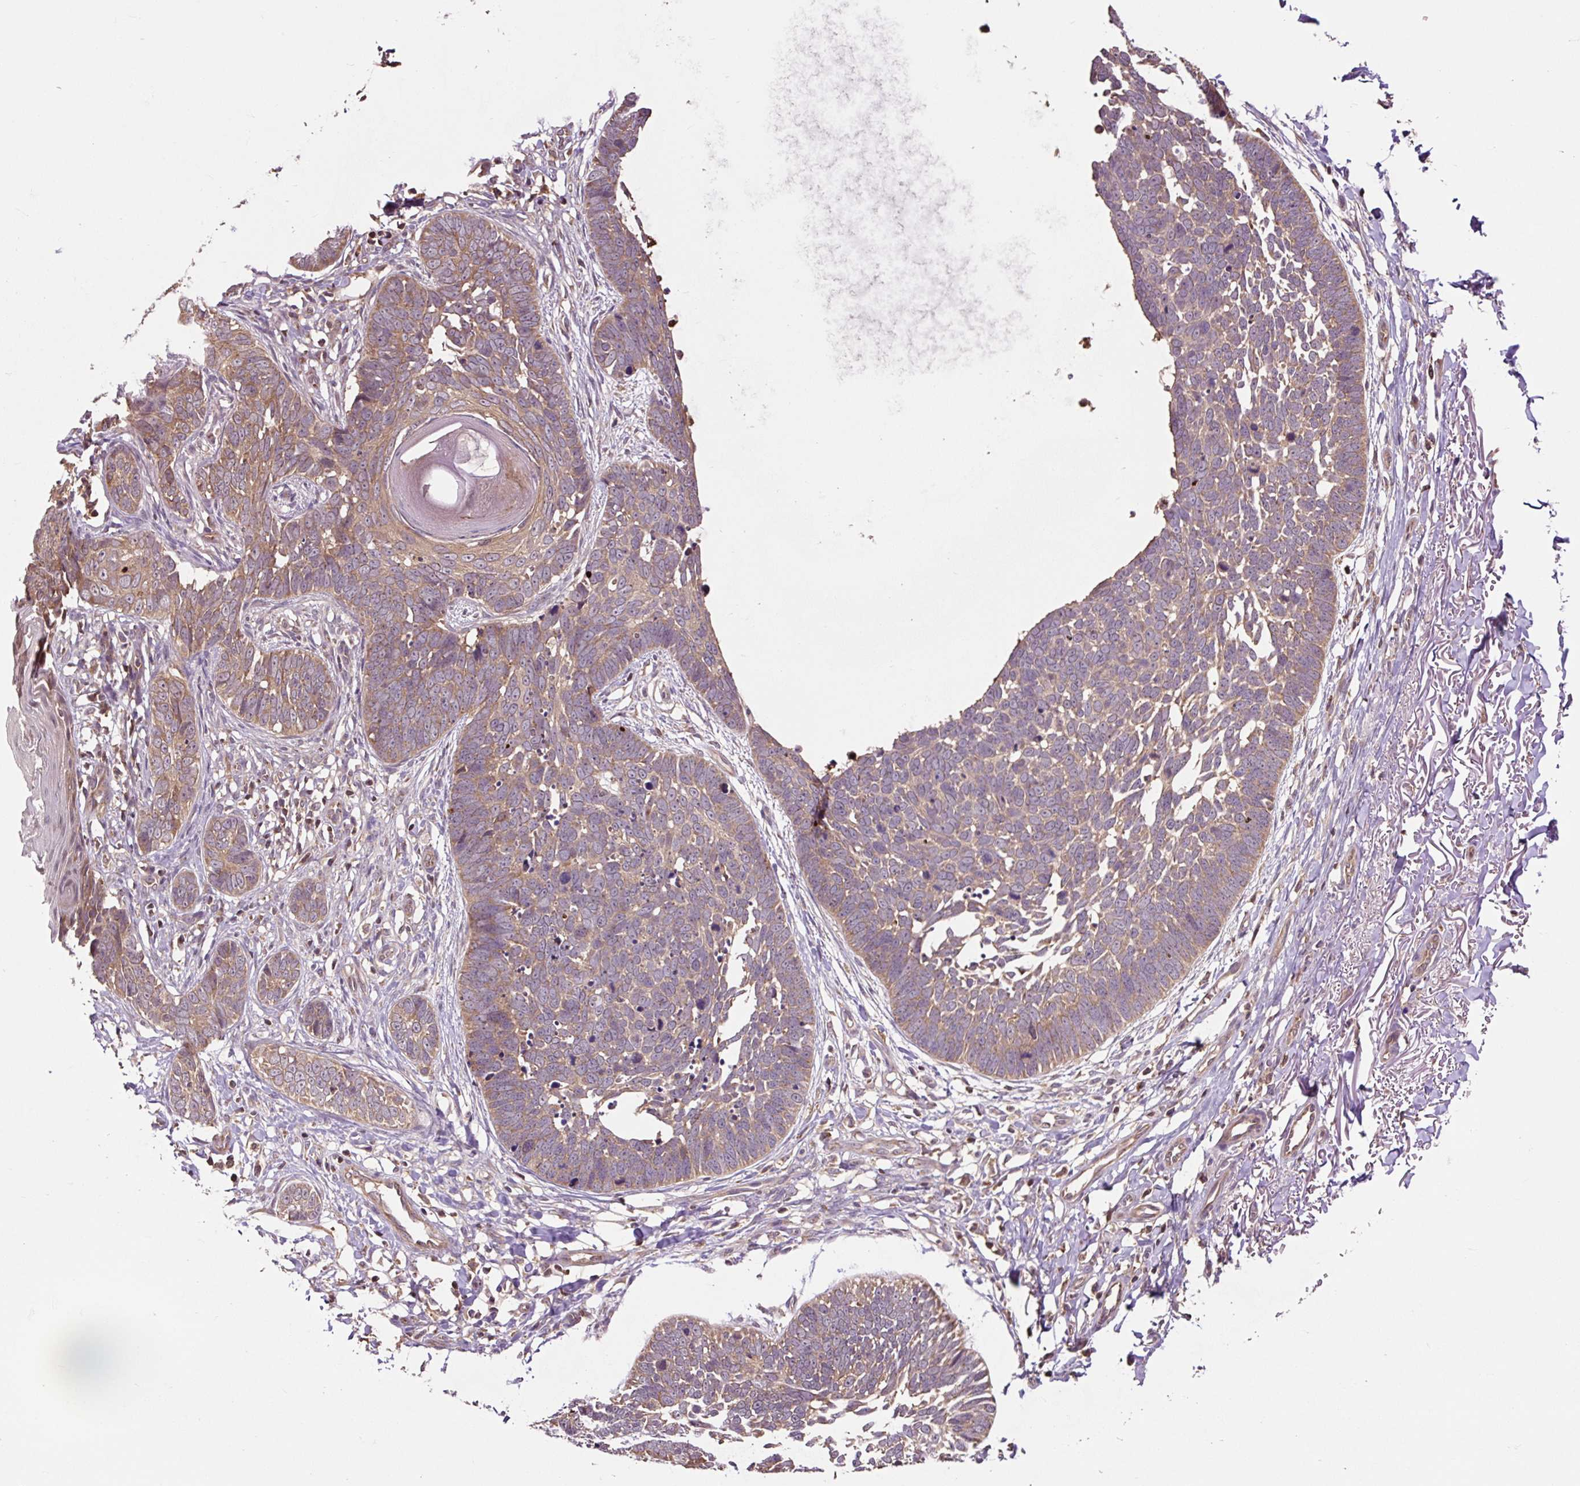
{"staining": {"intensity": "moderate", "quantity": ">75%", "location": "cytoplasmic/membranous"}, "tissue": "skin cancer", "cell_type": "Tumor cells", "image_type": "cancer", "snomed": [{"axis": "morphology", "description": "Normal tissue, NOS"}, {"axis": "morphology", "description": "Basal cell carcinoma"}, {"axis": "topography", "description": "Skin"}], "caption": "A photomicrograph of basal cell carcinoma (skin) stained for a protein exhibits moderate cytoplasmic/membranous brown staining in tumor cells. (DAB = brown stain, brightfield microscopy at high magnification).", "gene": "MMS19", "patient": {"sex": "male", "age": 77}}